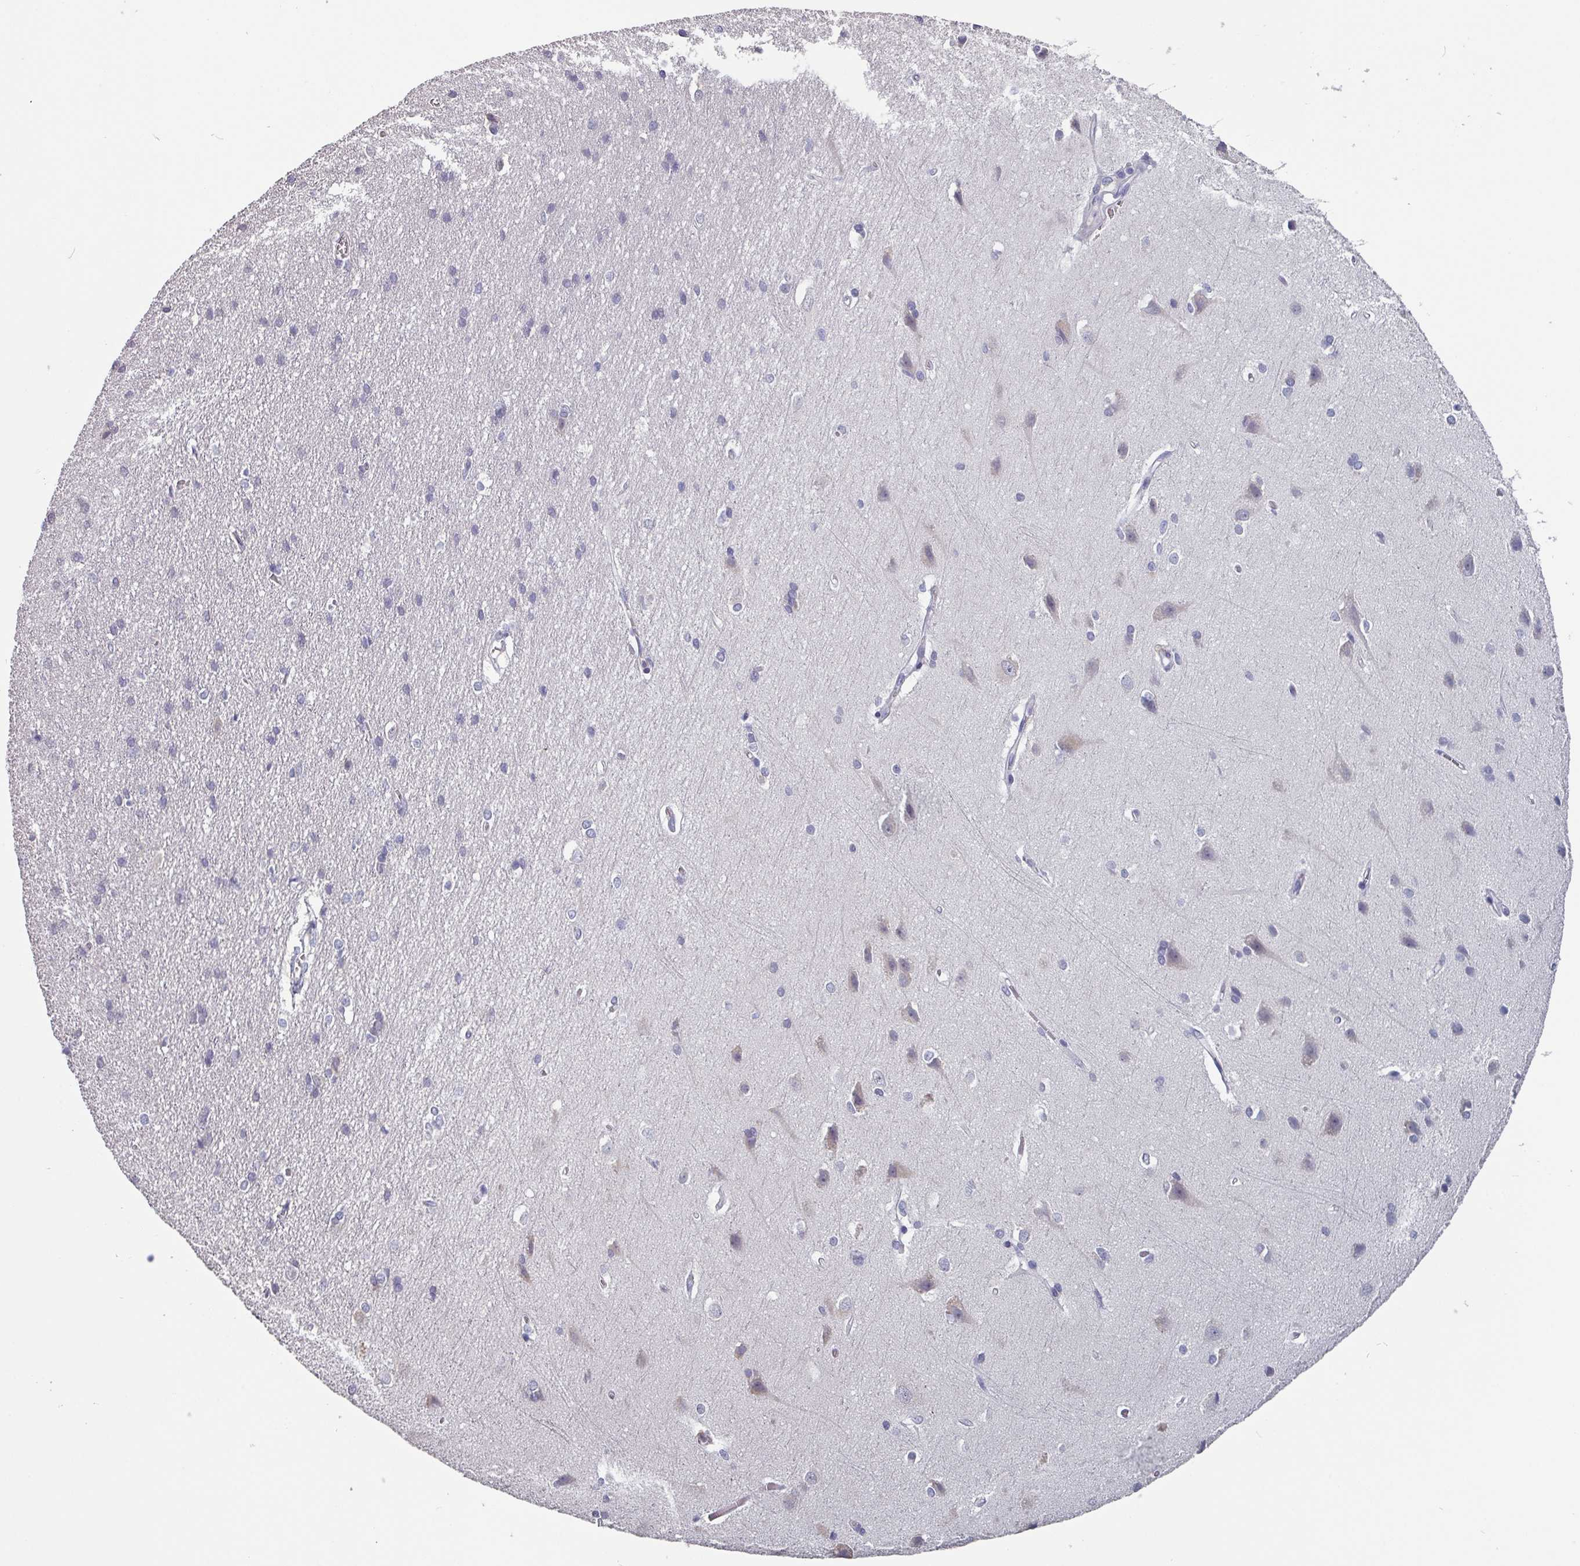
{"staining": {"intensity": "negative", "quantity": "none", "location": "none"}, "tissue": "cerebral cortex", "cell_type": "Endothelial cells", "image_type": "normal", "snomed": [{"axis": "morphology", "description": "Normal tissue, NOS"}, {"axis": "topography", "description": "Cerebral cortex"}], "caption": "This is an immunohistochemistry (IHC) photomicrograph of normal human cerebral cortex. There is no staining in endothelial cells.", "gene": "PRAMEF7", "patient": {"sex": "male", "age": 37}}